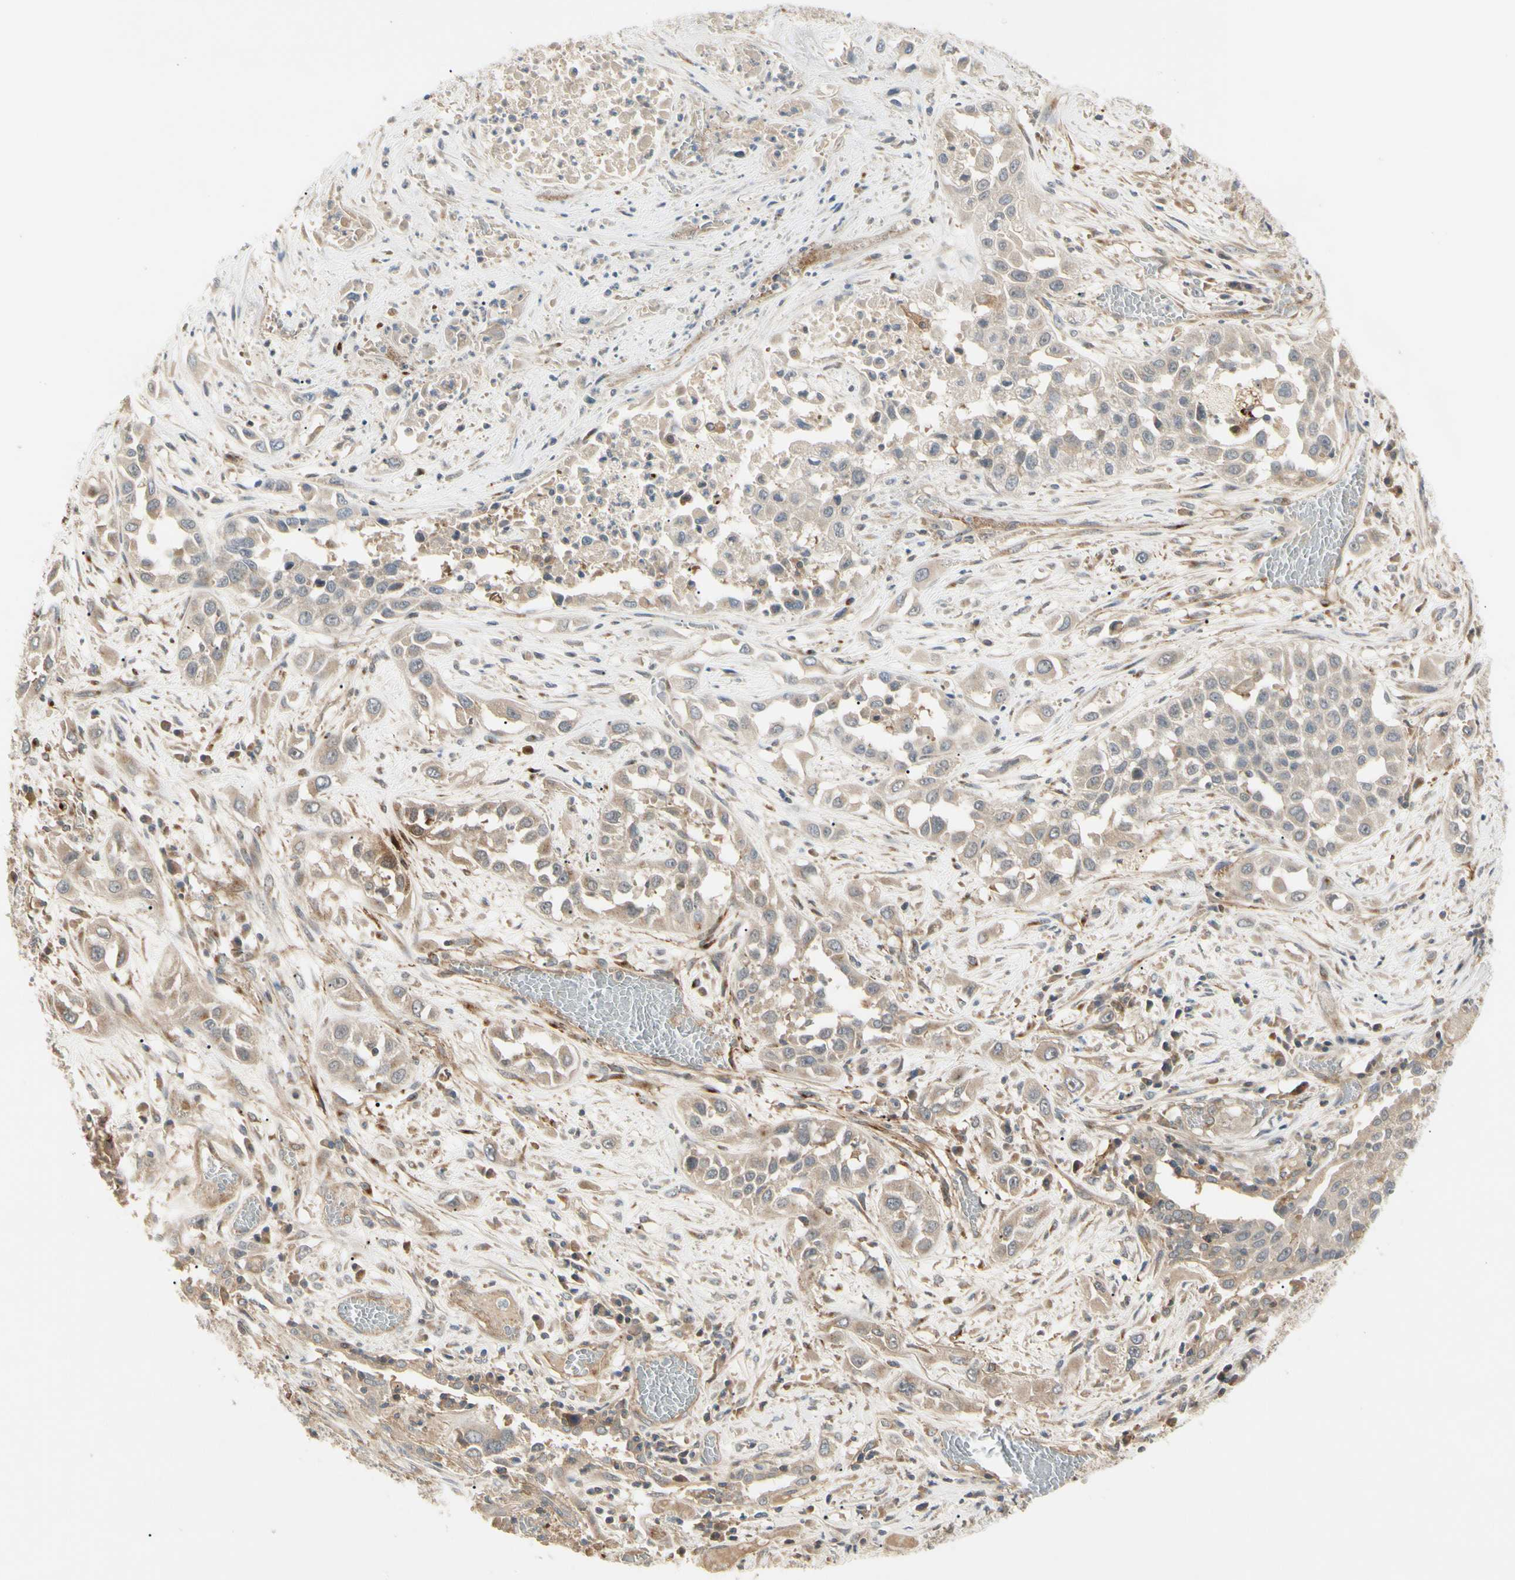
{"staining": {"intensity": "weak", "quantity": ">75%", "location": "cytoplasmic/membranous"}, "tissue": "lung cancer", "cell_type": "Tumor cells", "image_type": "cancer", "snomed": [{"axis": "morphology", "description": "Squamous cell carcinoma, NOS"}, {"axis": "topography", "description": "Lung"}], "caption": "Protein analysis of lung cancer (squamous cell carcinoma) tissue exhibits weak cytoplasmic/membranous expression in approximately >75% of tumor cells. Using DAB (3,3'-diaminobenzidine) (brown) and hematoxylin (blue) stains, captured at high magnification using brightfield microscopy.", "gene": "F2R", "patient": {"sex": "male", "age": 71}}